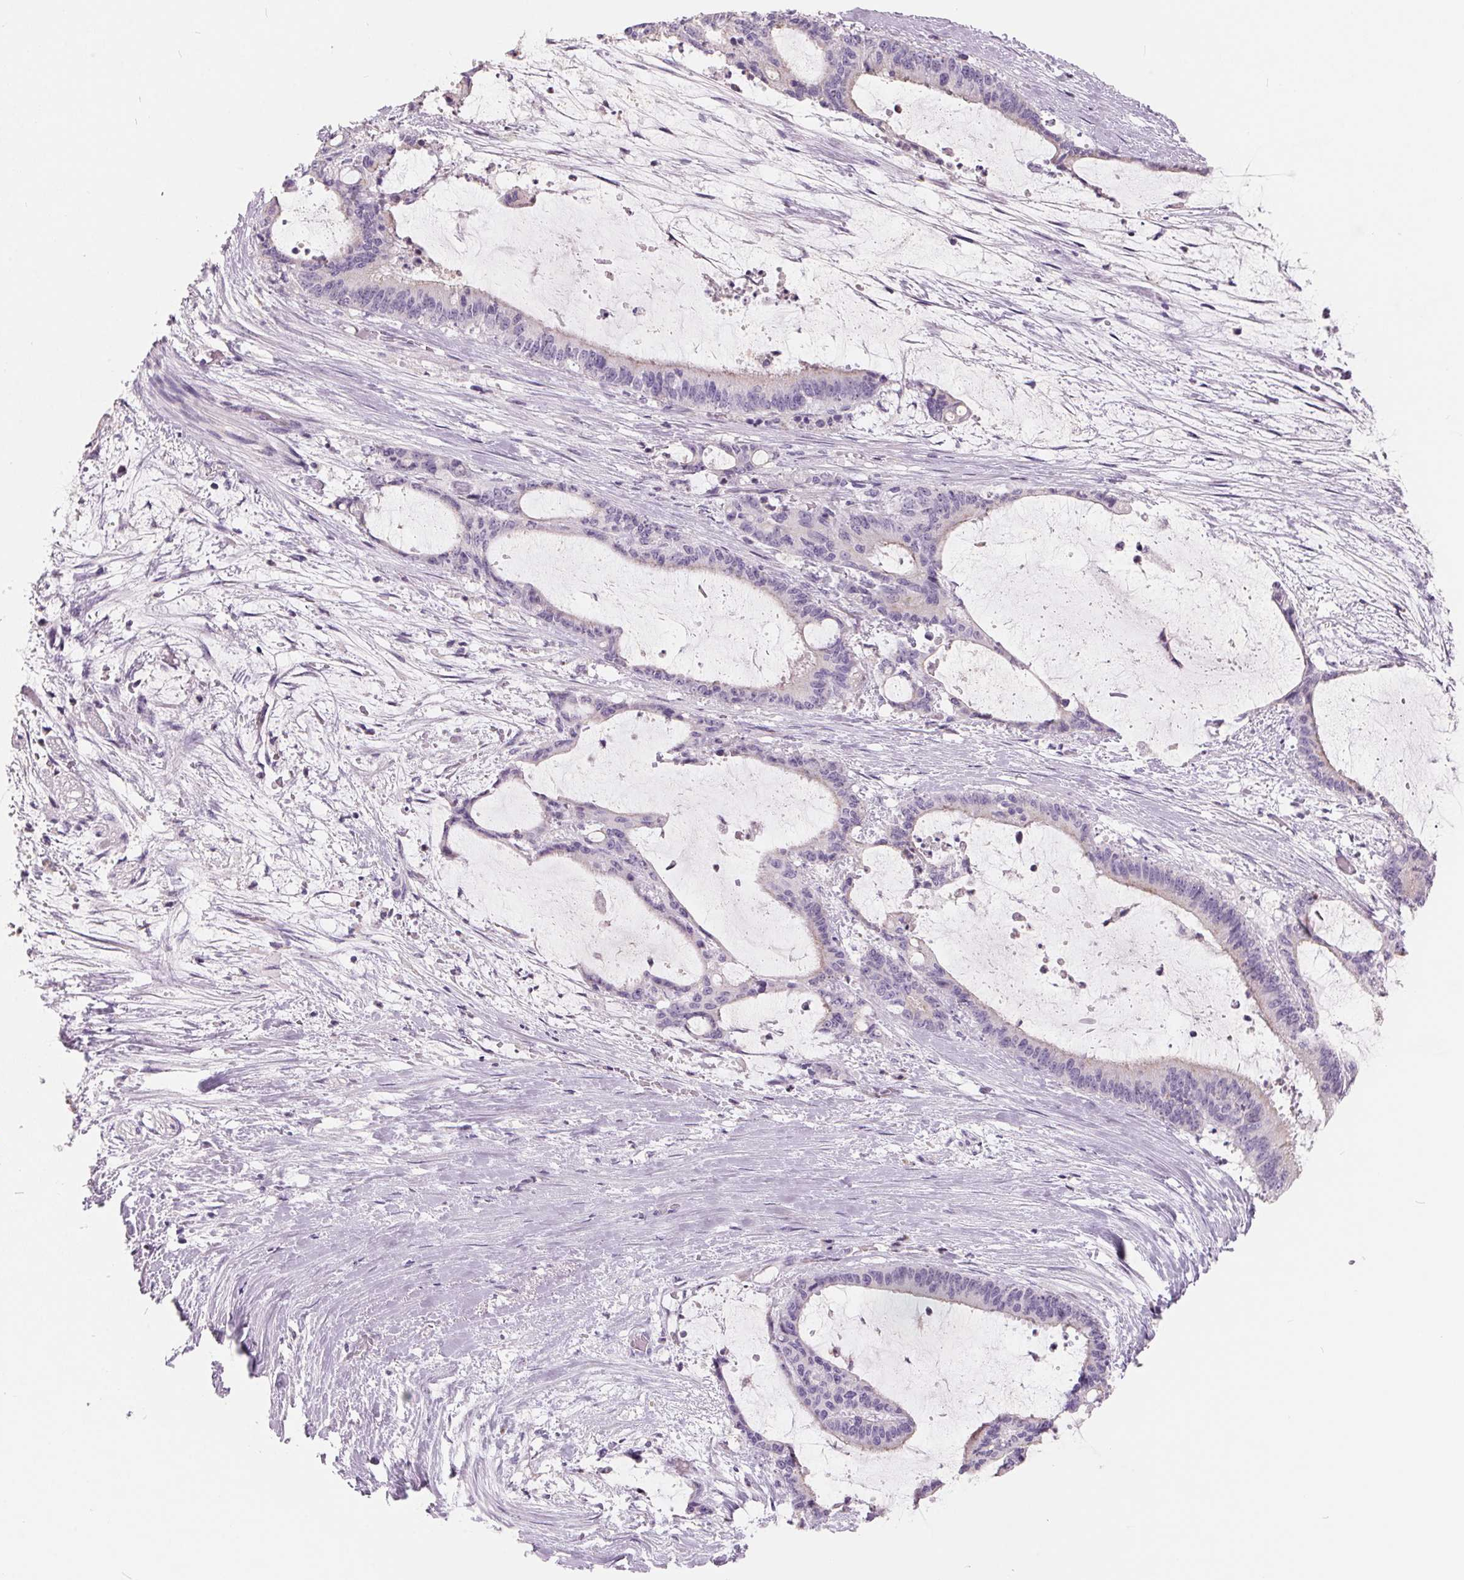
{"staining": {"intensity": "negative", "quantity": "none", "location": "none"}, "tissue": "liver cancer", "cell_type": "Tumor cells", "image_type": "cancer", "snomed": [{"axis": "morphology", "description": "Normal tissue, NOS"}, {"axis": "morphology", "description": "Cholangiocarcinoma"}, {"axis": "topography", "description": "Liver"}, {"axis": "topography", "description": "Peripheral nerve tissue"}], "caption": "This histopathology image is of cholangiocarcinoma (liver) stained with immunohistochemistry to label a protein in brown with the nuclei are counter-stained blue. There is no staining in tumor cells.", "gene": "FTCD", "patient": {"sex": "female", "age": 73}}